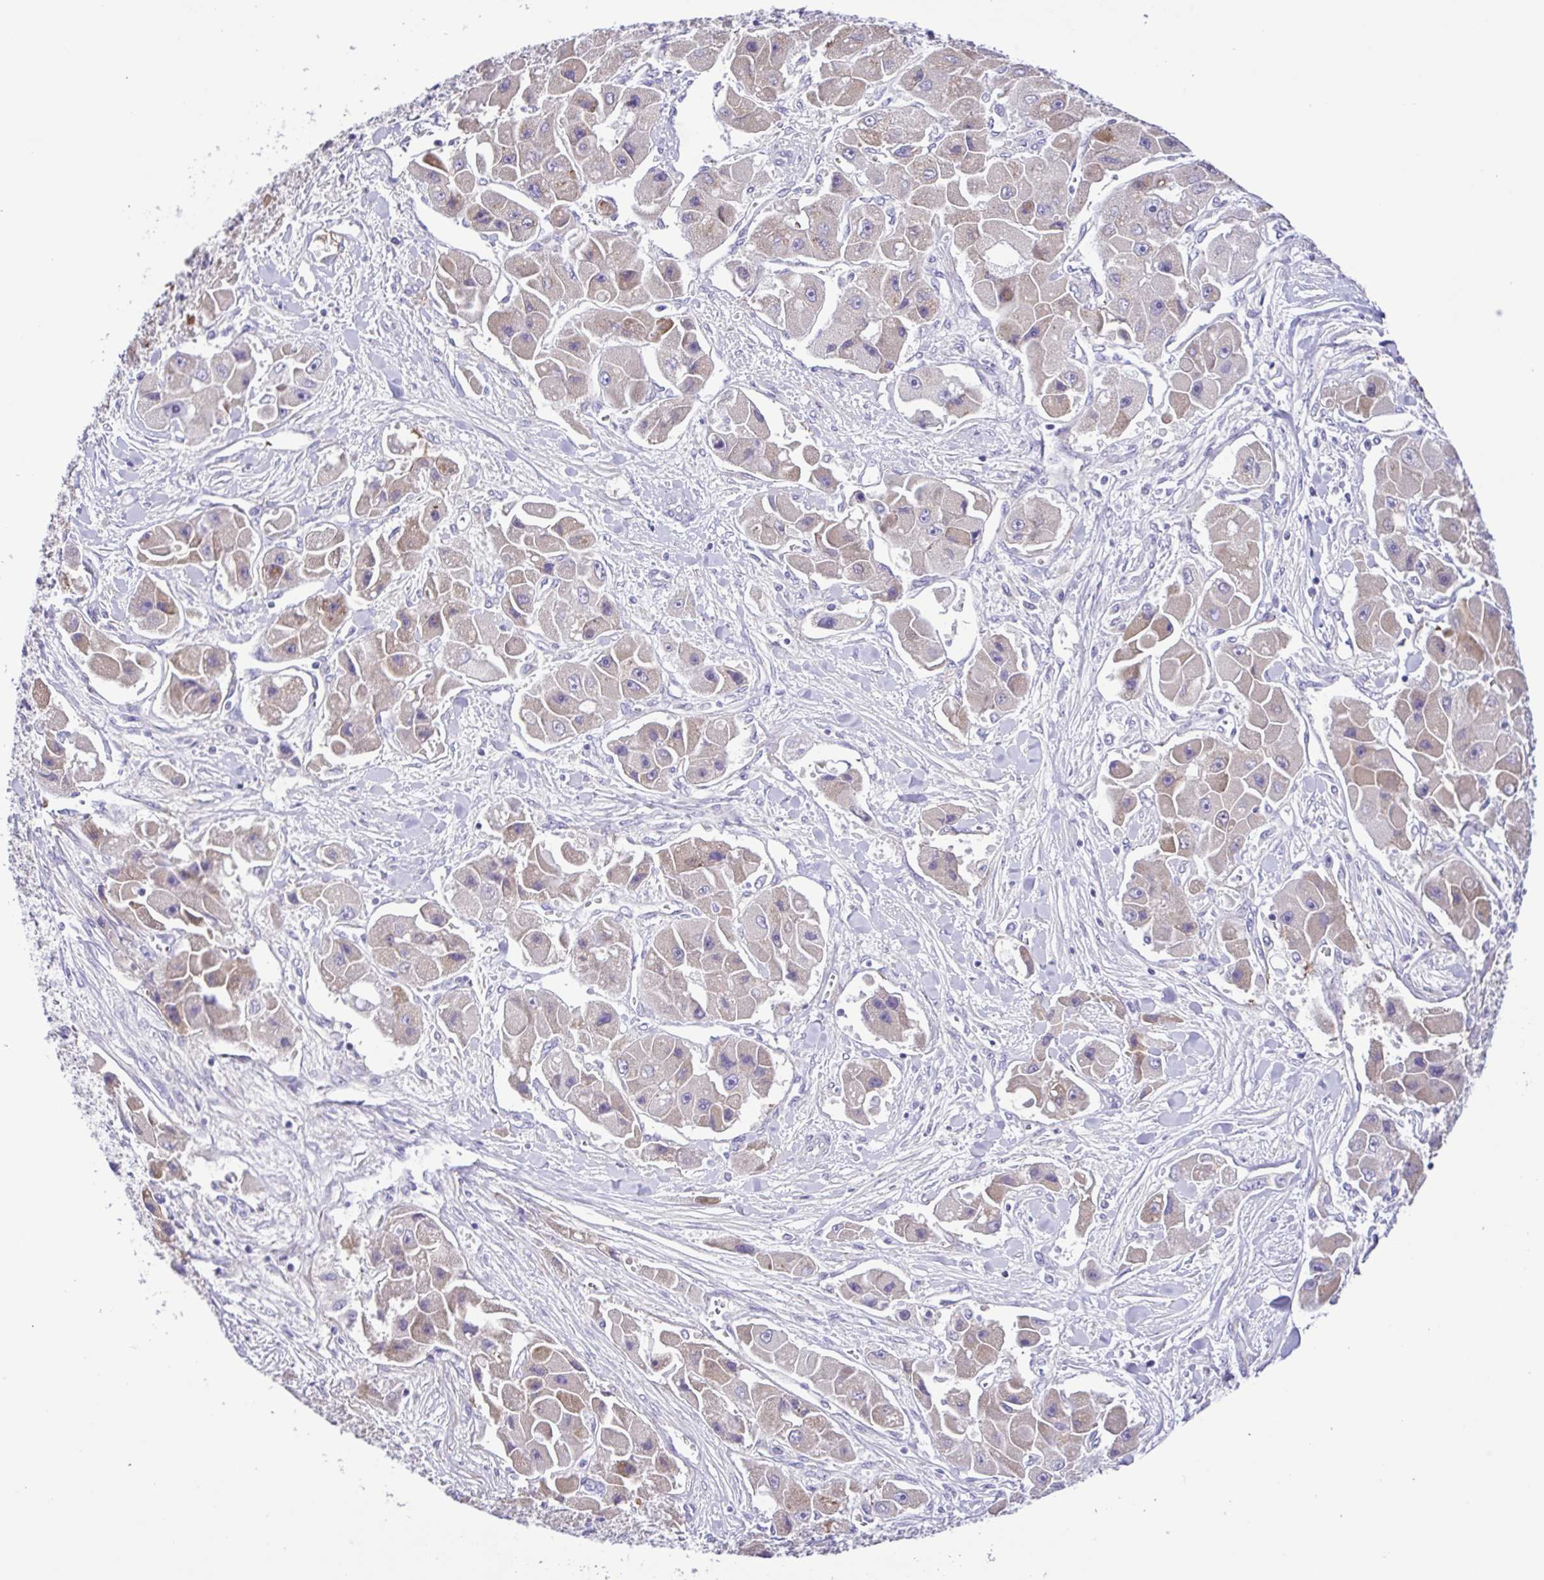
{"staining": {"intensity": "weak", "quantity": "<25%", "location": "cytoplasmic/membranous"}, "tissue": "liver cancer", "cell_type": "Tumor cells", "image_type": "cancer", "snomed": [{"axis": "morphology", "description": "Carcinoma, Hepatocellular, NOS"}, {"axis": "topography", "description": "Liver"}], "caption": "A photomicrograph of human liver cancer is negative for staining in tumor cells.", "gene": "GABBR2", "patient": {"sex": "male", "age": 24}}